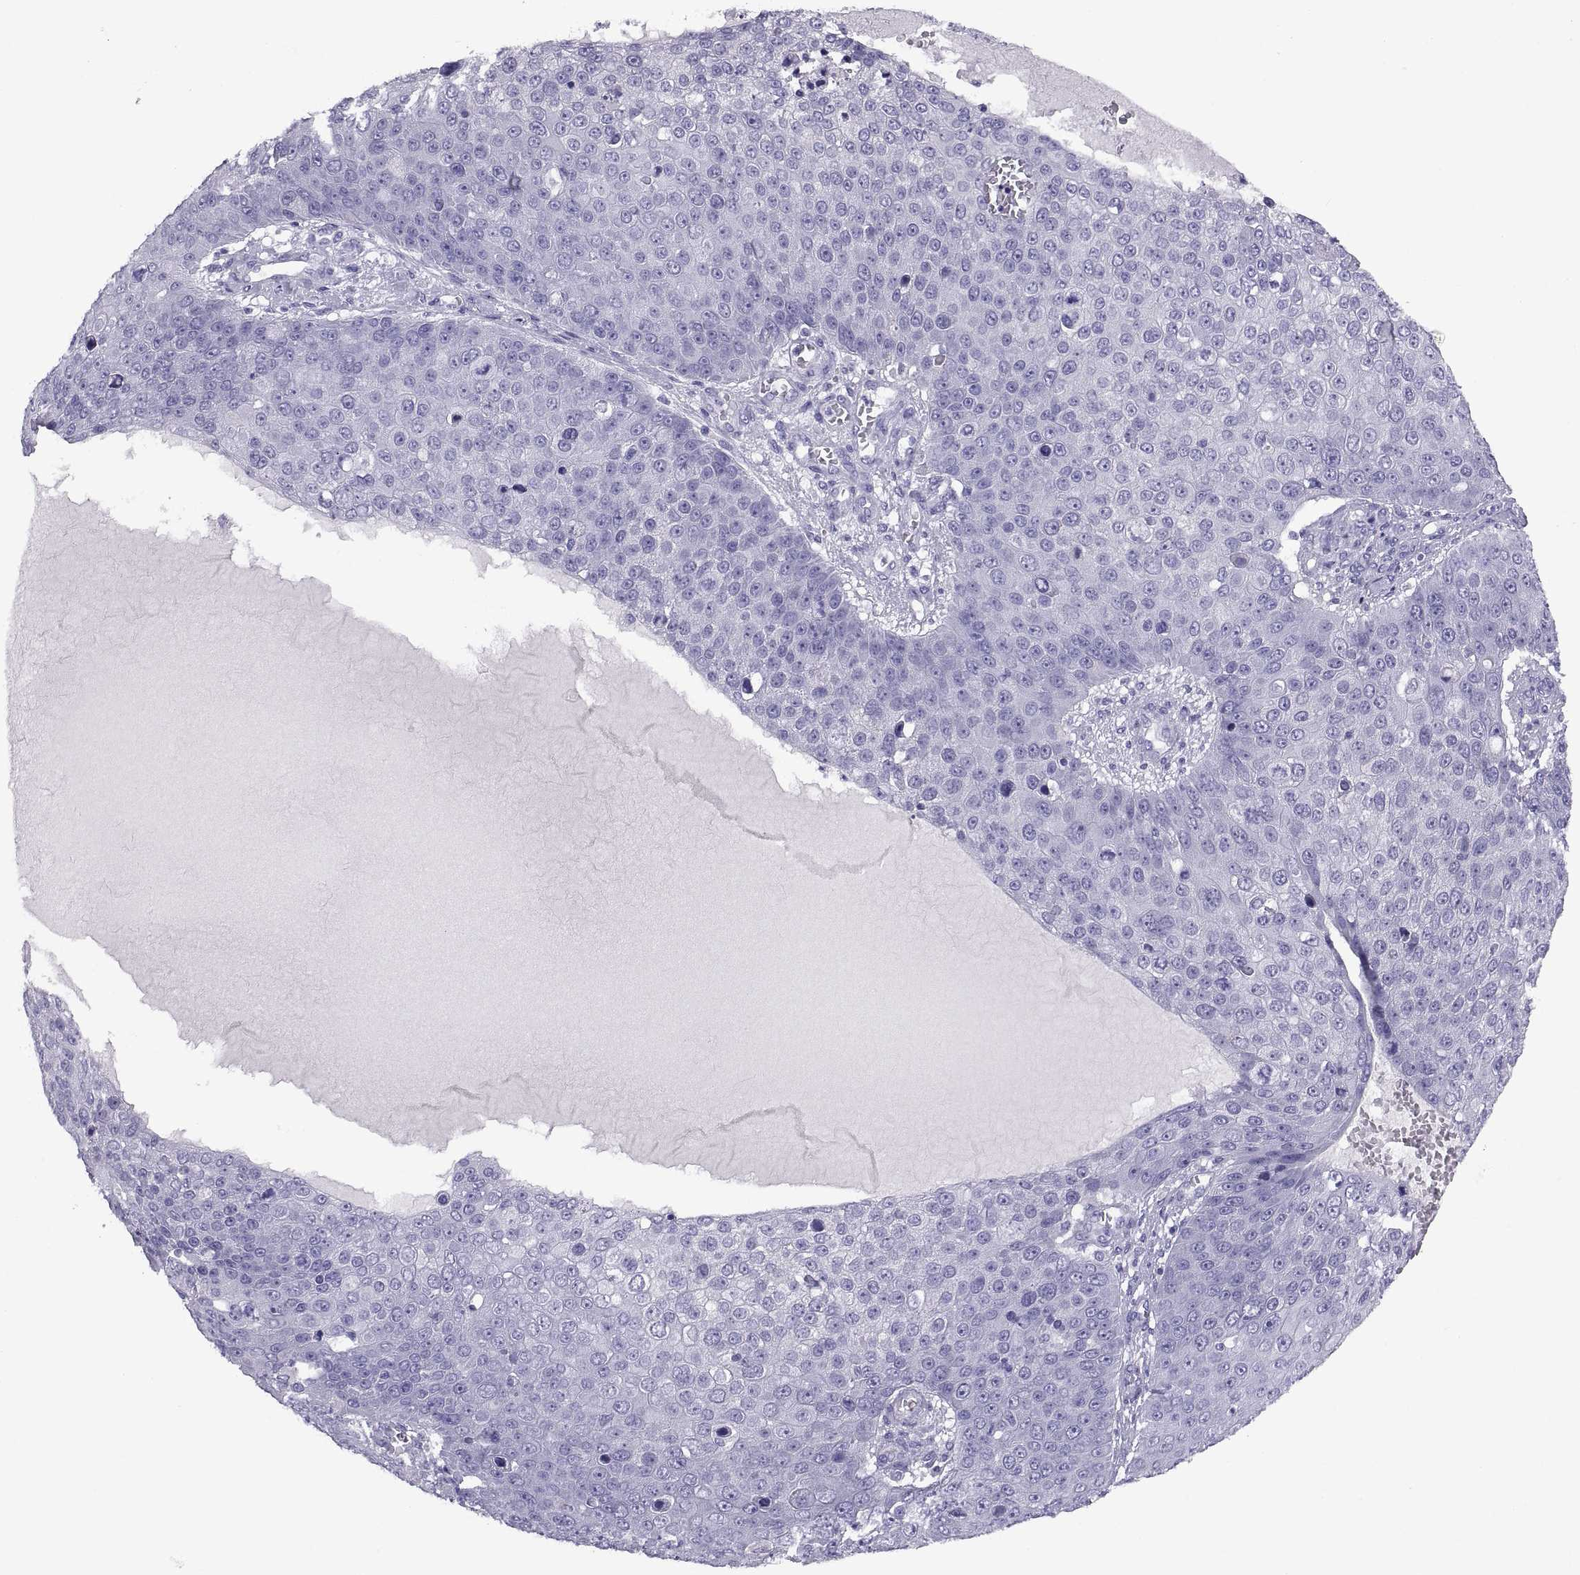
{"staining": {"intensity": "negative", "quantity": "none", "location": "none"}, "tissue": "skin cancer", "cell_type": "Tumor cells", "image_type": "cancer", "snomed": [{"axis": "morphology", "description": "Squamous cell carcinoma, NOS"}, {"axis": "topography", "description": "Skin"}], "caption": "DAB immunohistochemical staining of squamous cell carcinoma (skin) shows no significant staining in tumor cells.", "gene": "RGS20", "patient": {"sex": "male", "age": 71}}